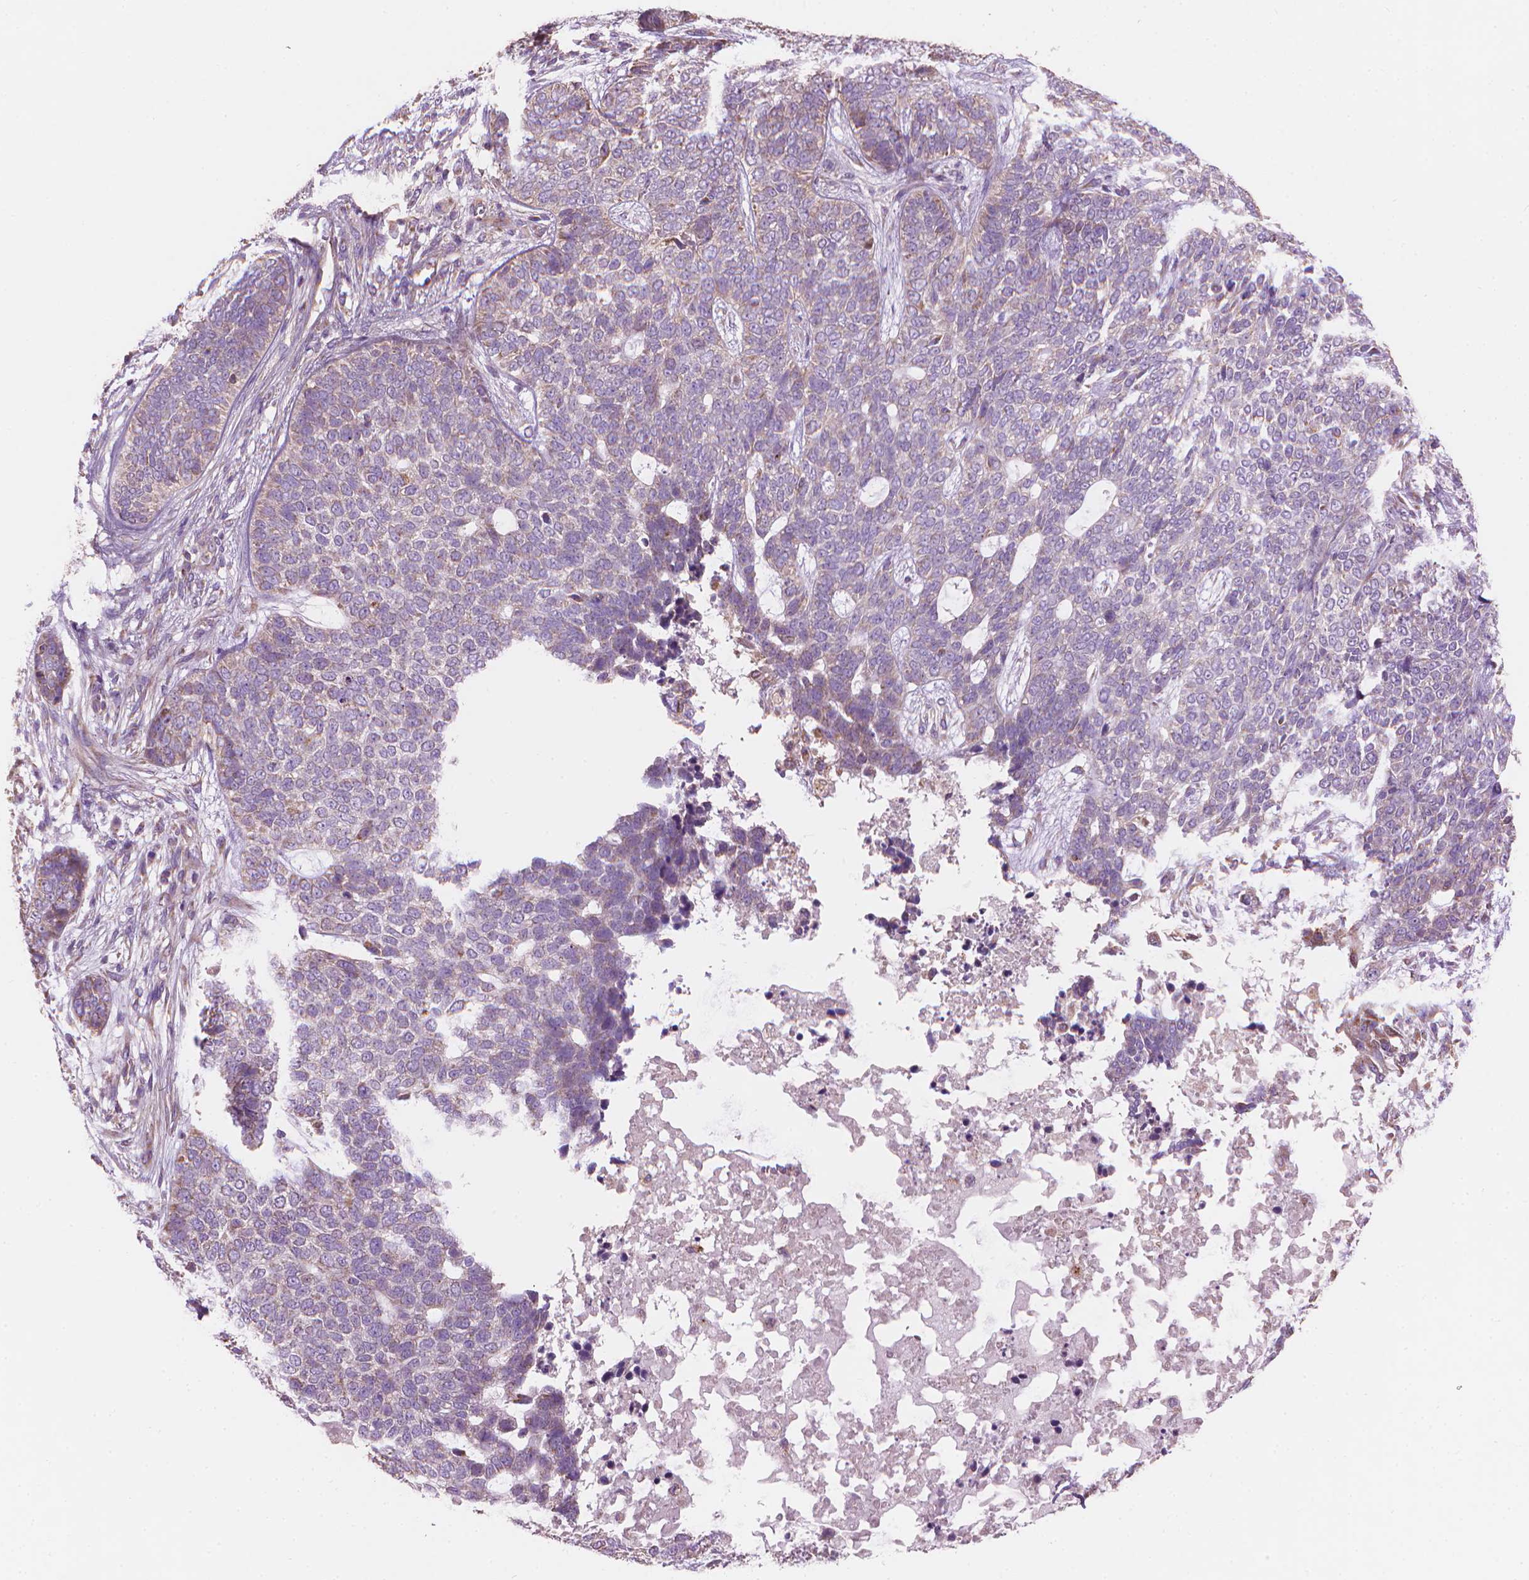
{"staining": {"intensity": "negative", "quantity": "none", "location": "none"}, "tissue": "skin cancer", "cell_type": "Tumor cells", "image_type": "cancer", "snomed": [{"axis": "morphology", "description": "Basal cell carcinoma"}, {"axis": "topography", "description": "Skin"}], "caption": "A high-resolution histopathology image shows immunohistochemistry (IHC) staining of basal cell carcinoma (skin), which reveals no significant staining in tumor cells.", "gene": "TTC29", "patient": {"sex": "female", "age": 69}}